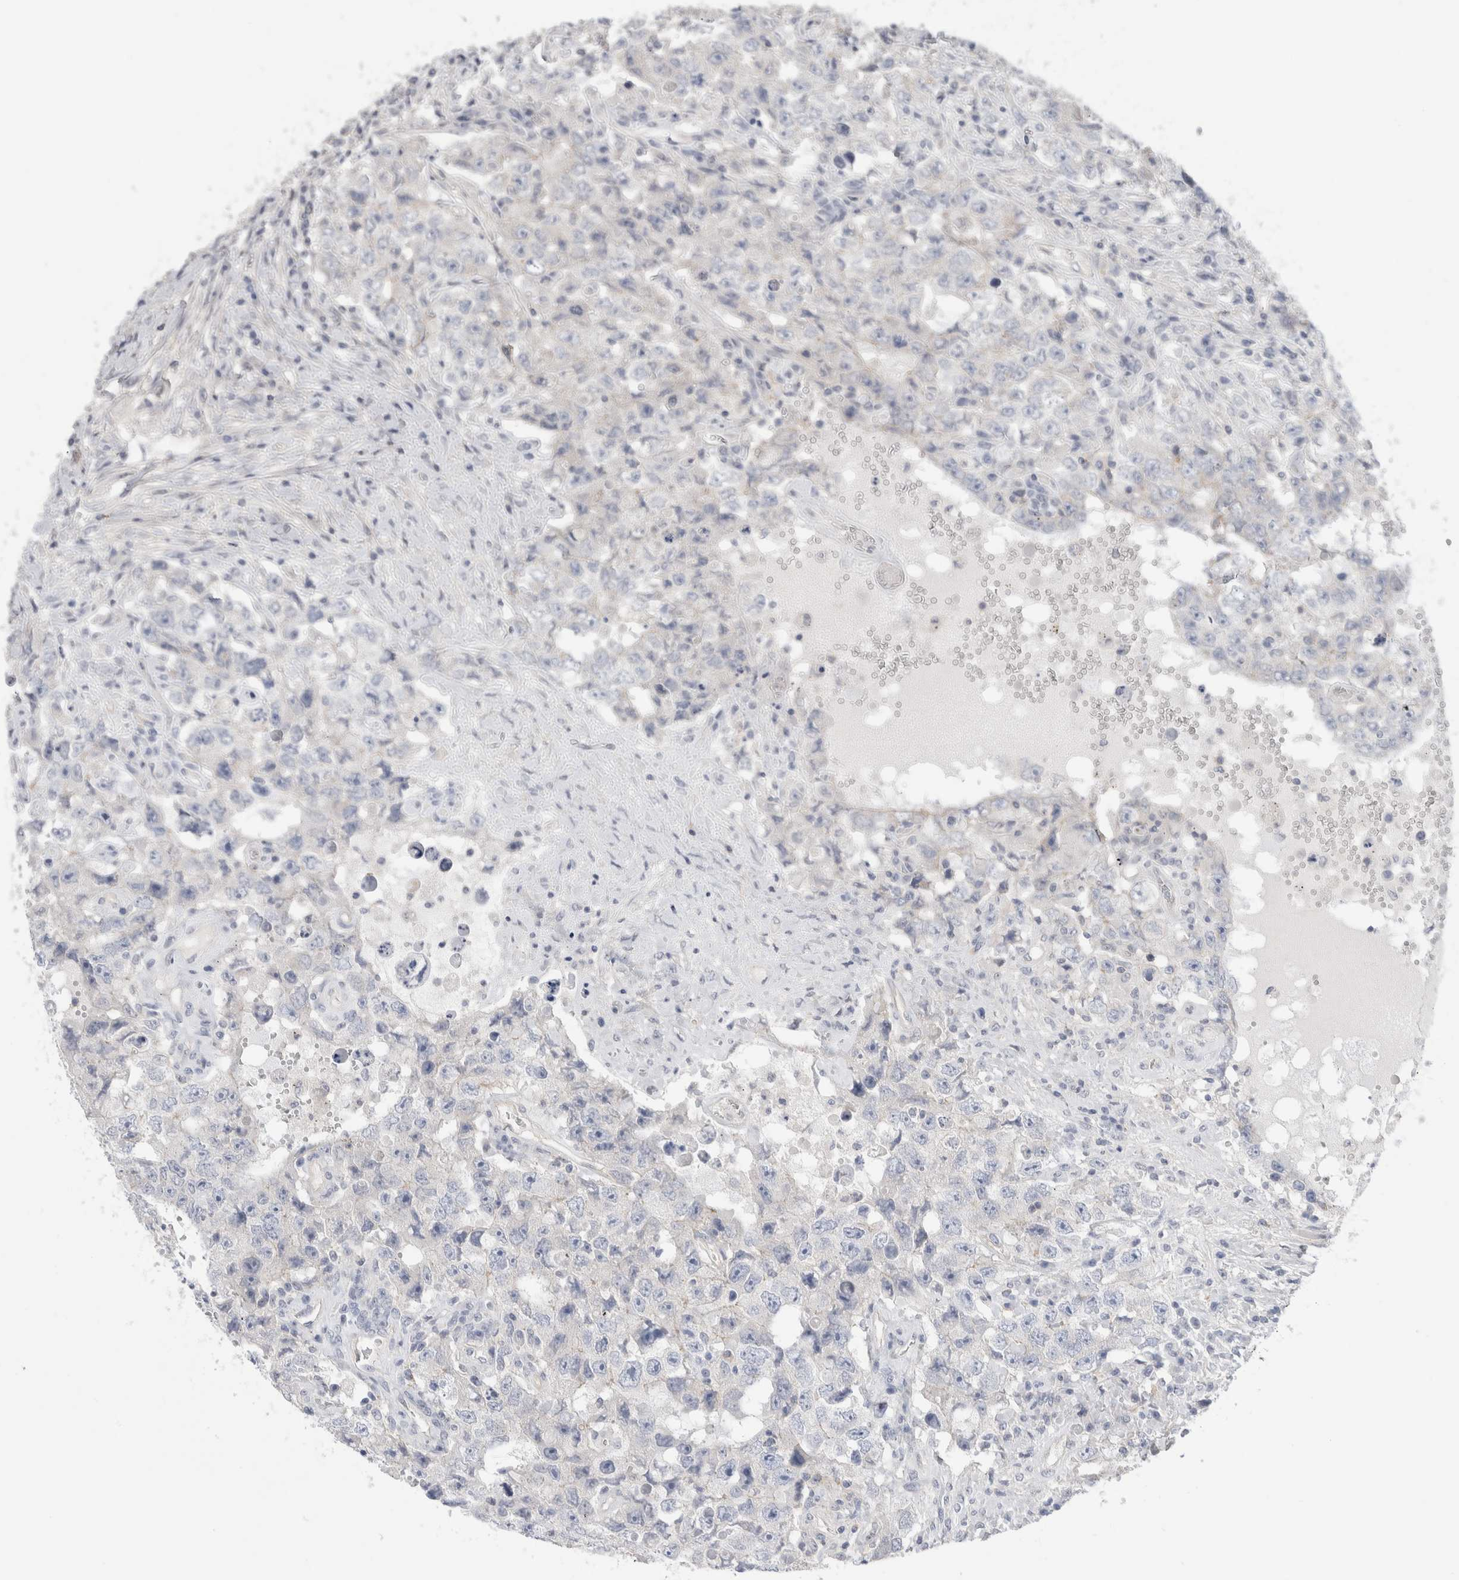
{"staining": {"intensity": "negative", "quantity": "none", "location": "none"}, "tissue": "testis cancer", "cell_type": "Tumor cells", "image_type": "cancer", "snomed": [{"axis": "morphology", "description": "Carcinoma, Embryonal, NOS"}, {"axis": "topography", "description": "Testis"}], "caption": "A photomicrograph of testis embryonal carcinoma stained for a protein shows no brown staining in tumor cells.", "gene": "VANGL1", "patient": {"sex": "male", "age": 26}}